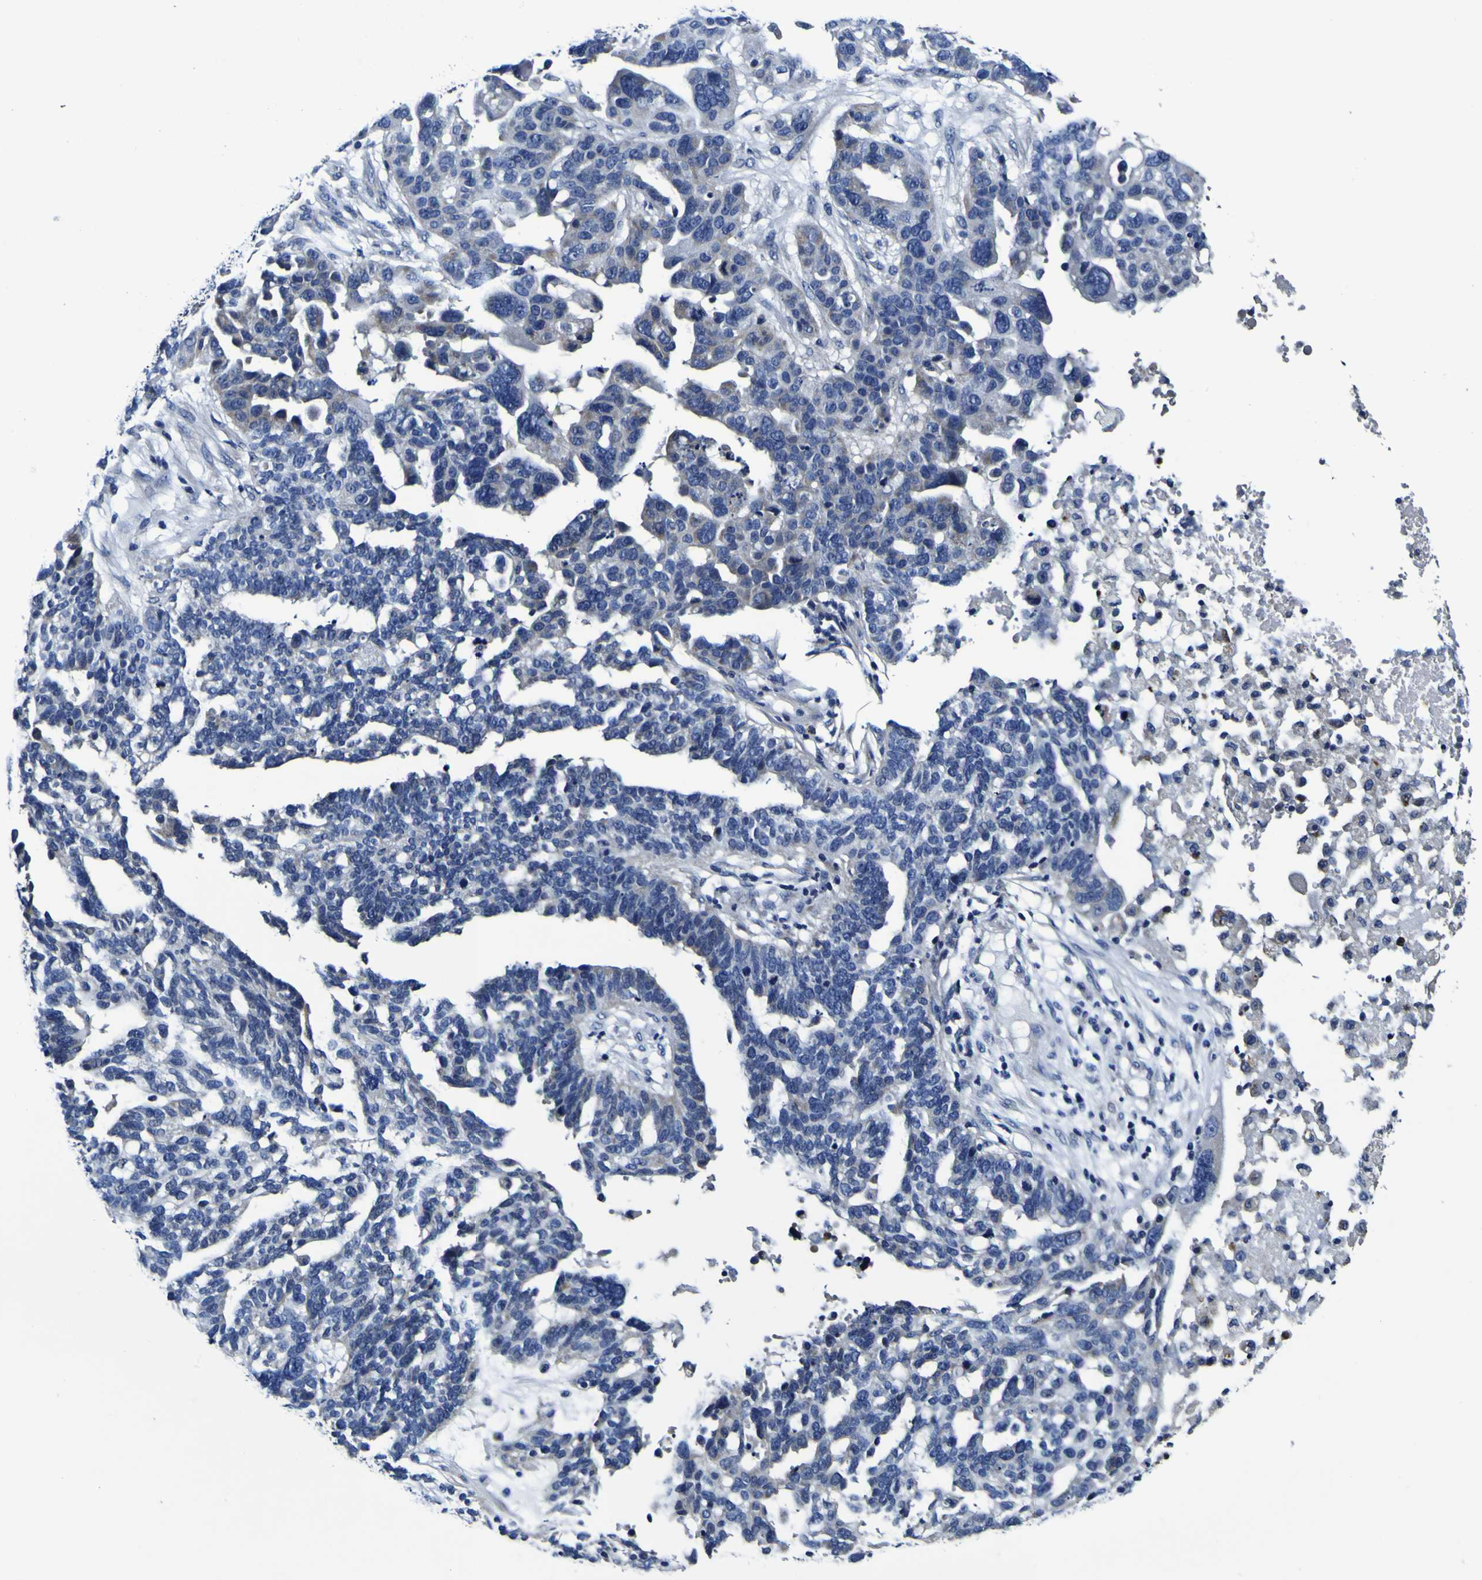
{"staining": {"intensity": "negative", "quantity": "none", "location": "none"}, "tissue": "ovarian cancer", "cell_type": "Tumor cells", "image_type": "cancer", "snomed": [{"axis": "morphology", "description": "Cystadenocarcinoma, serous, NOS"}, {"axis": "topography", "description": "Ovary"}], "caption": "This is an IHC photomicrograph of human ovarian serous cystadenocarcinoma. There is no expression in tumor cells.", "gene": "PANK4", "patient": {"sex": "female", "age": 59}}